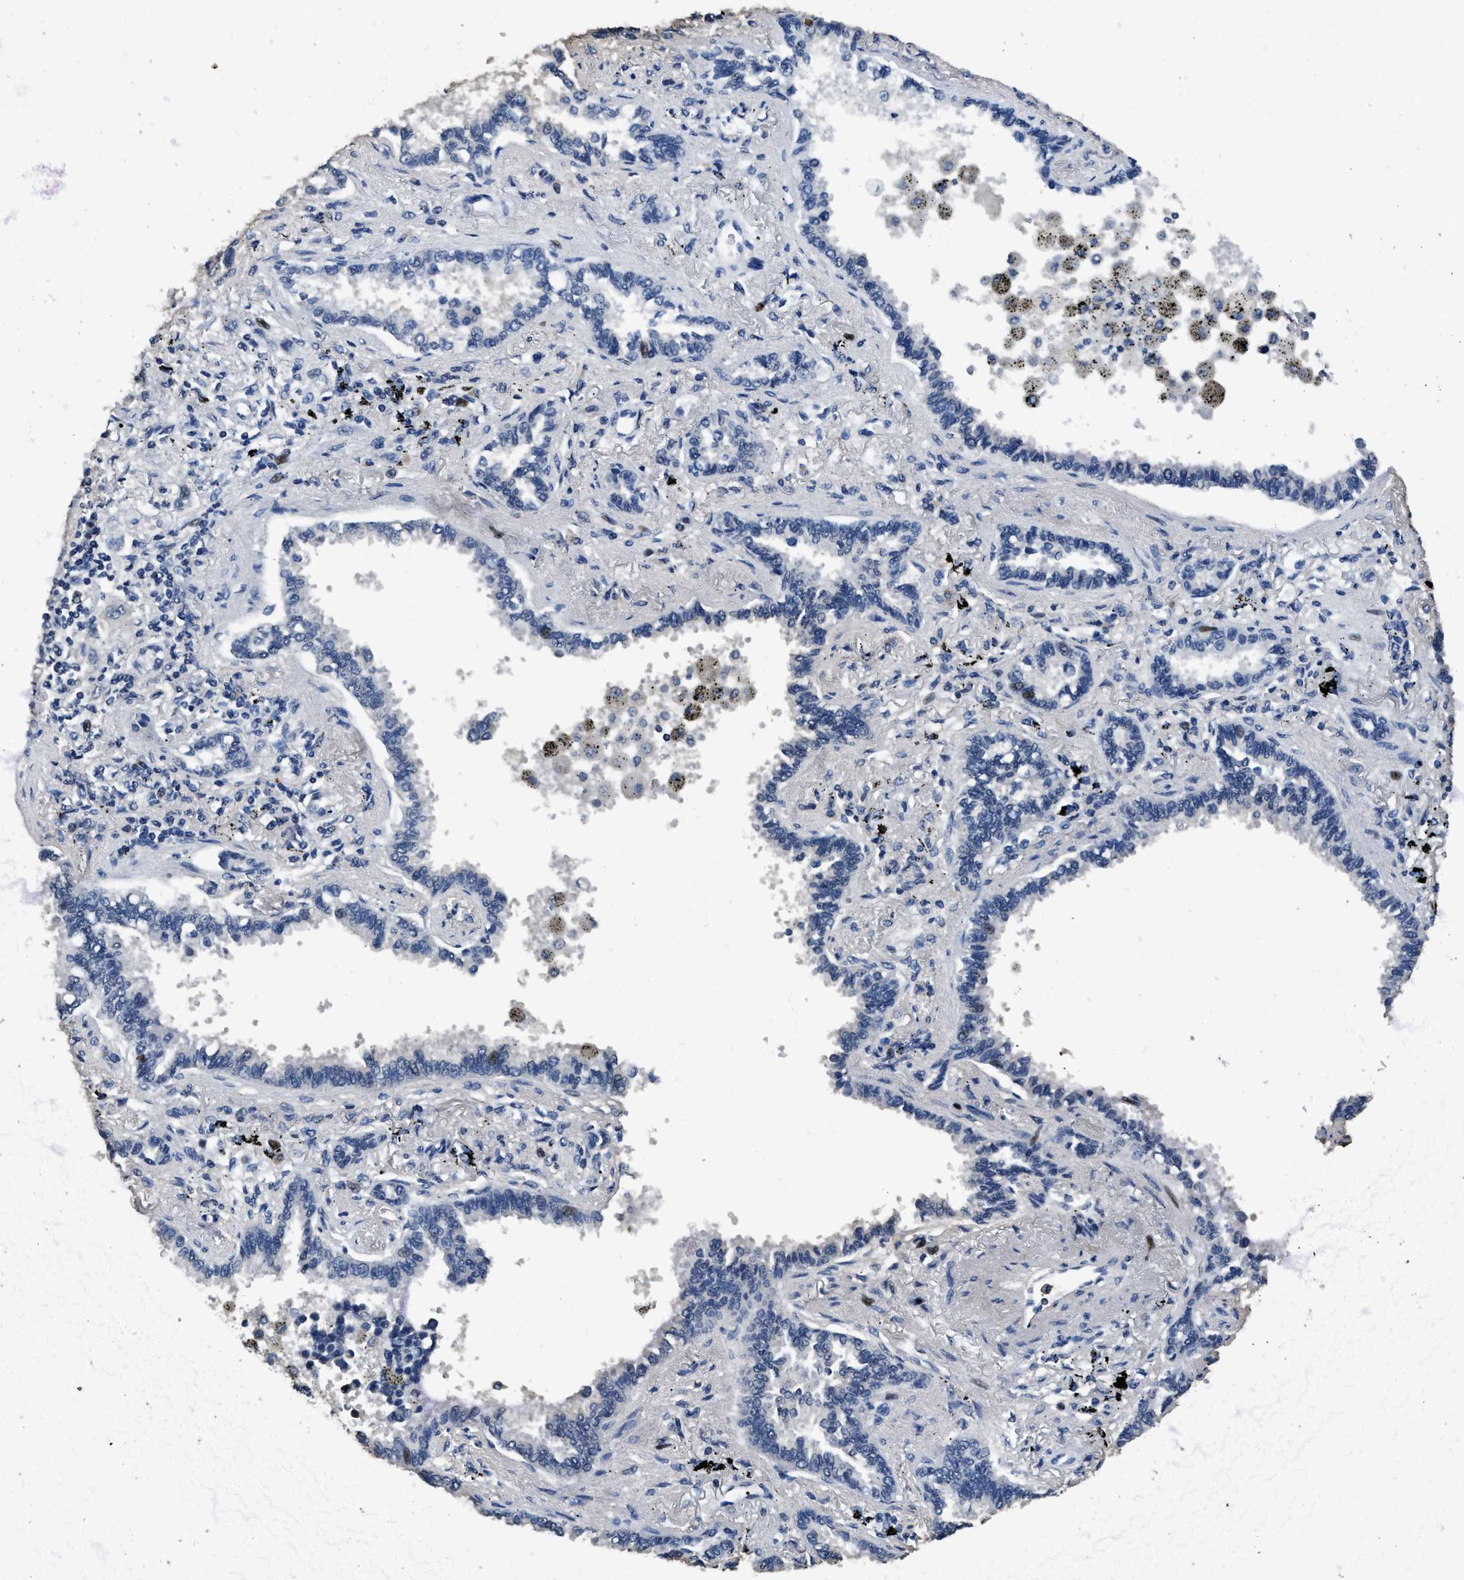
{"staining": {"intensity": "negative", "quantity": "none", "location": "none"}, "tissue": "lung cancer", "cell_type": "Tumor cells", "image_type": "cancer", "snomed": [{"axis": "morphology", "description": "Normal tissue, NOS"}, {"axis": "morphology", "description": "Adenocarcinoma, NOS"}, {"axis": "topography", "description": "Lung"}], "caption": "Immunohistochemistry (IHC) of human adenocarcinoma (lung) shows no positivity in tumor cells.", "gene": "ITGA2B", "patient": {"sex": "male", "age": 59}}